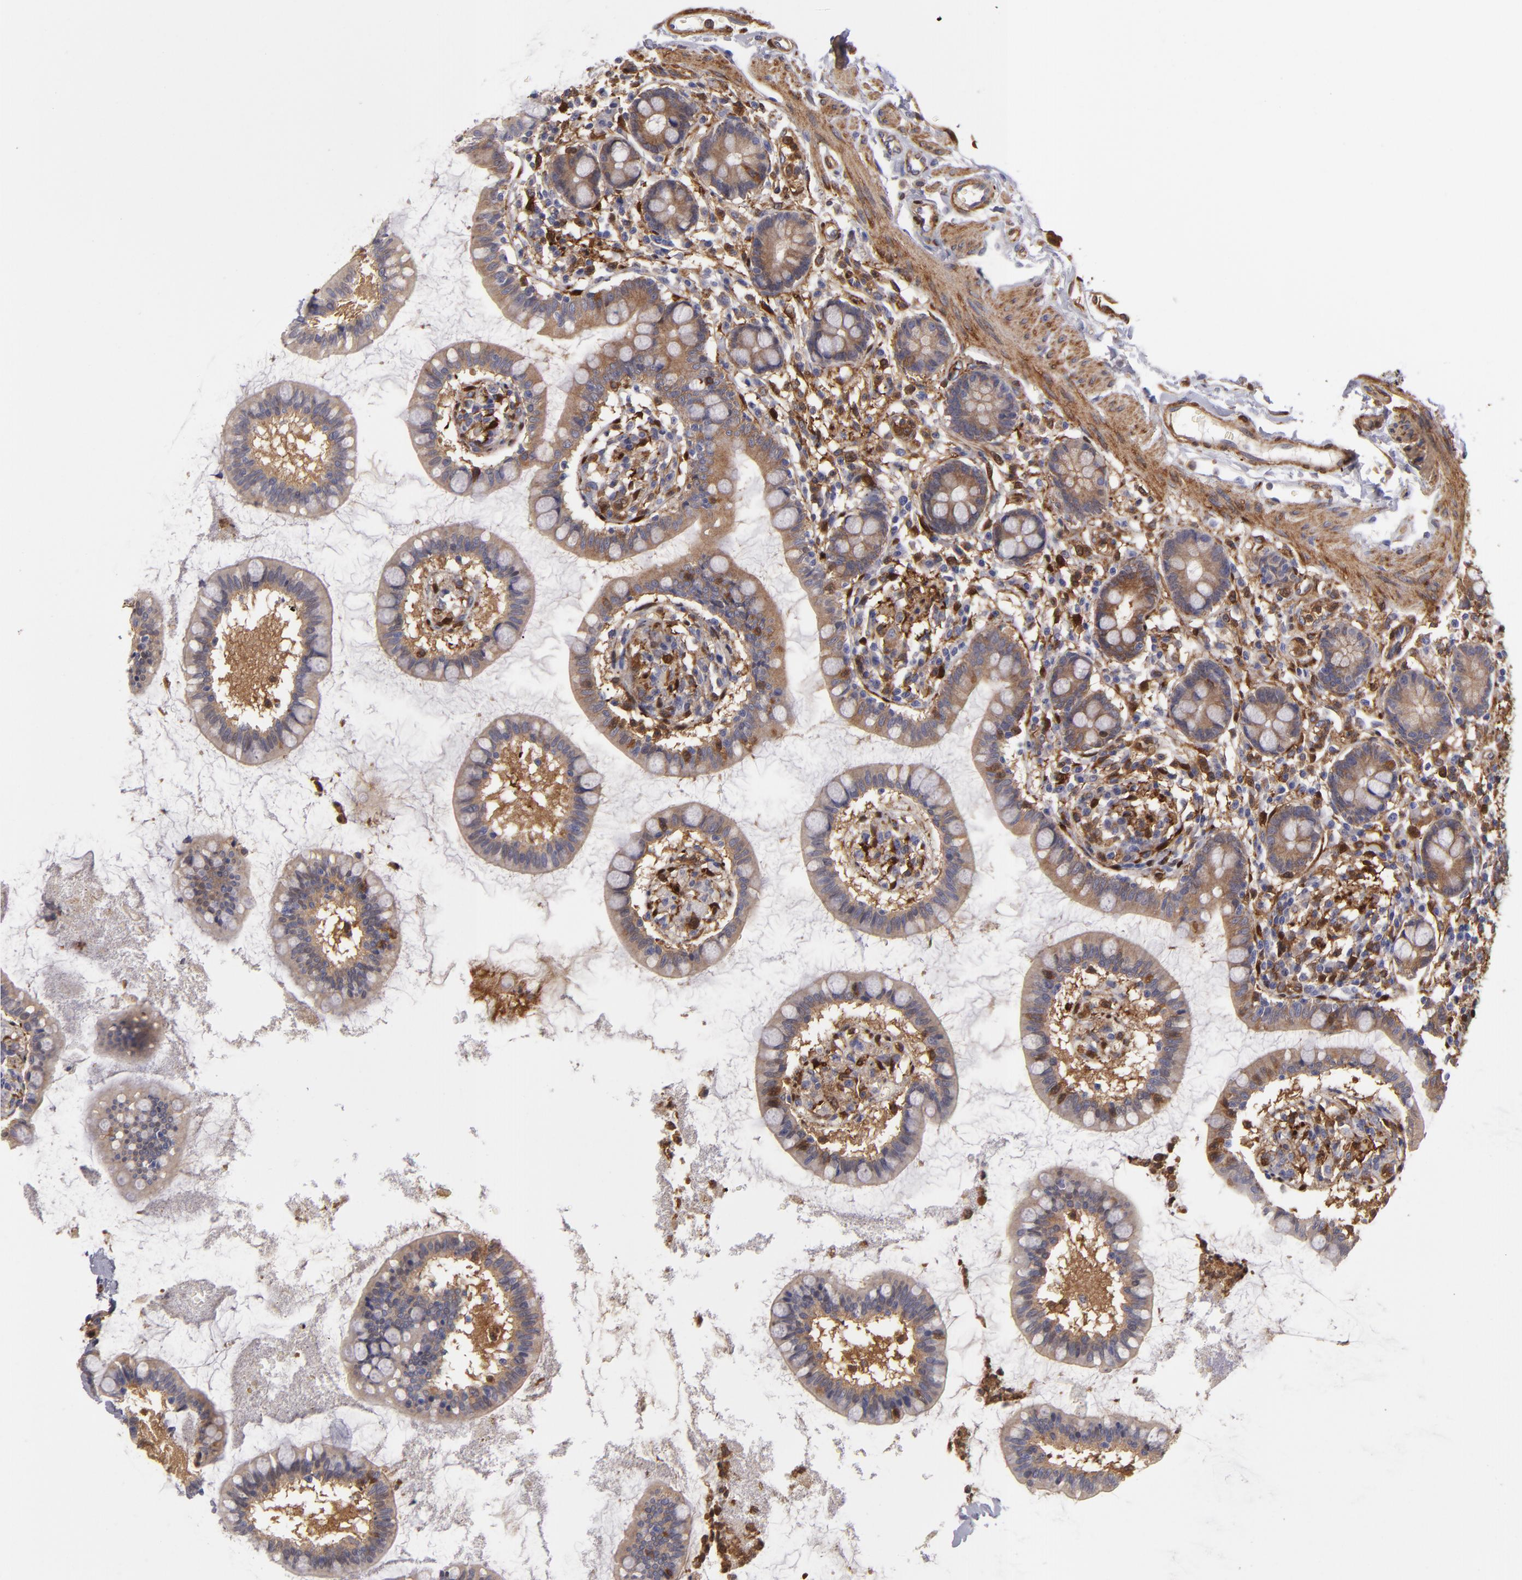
{"staining": {"intensity": "moderate", "quantity": ">75%", "location": "cytoplasmic/membranous"}, "tissue": "small intestine", "cell_type": "Glandular cells", "image_type": "normal", "snomed": [{"axis": "morphology", "description": "Normal tissue, NOS"}, {"axis": "topography", "description": "Small intestine"}], "caption": "Immunohistochemical staining of normal human small intestine demonstrates moderate cytoplasmic/membranous protein positivity in about >75% of glandular cells.", "gene": "VCL", "patient": {"sex": "female", "age": 61}}